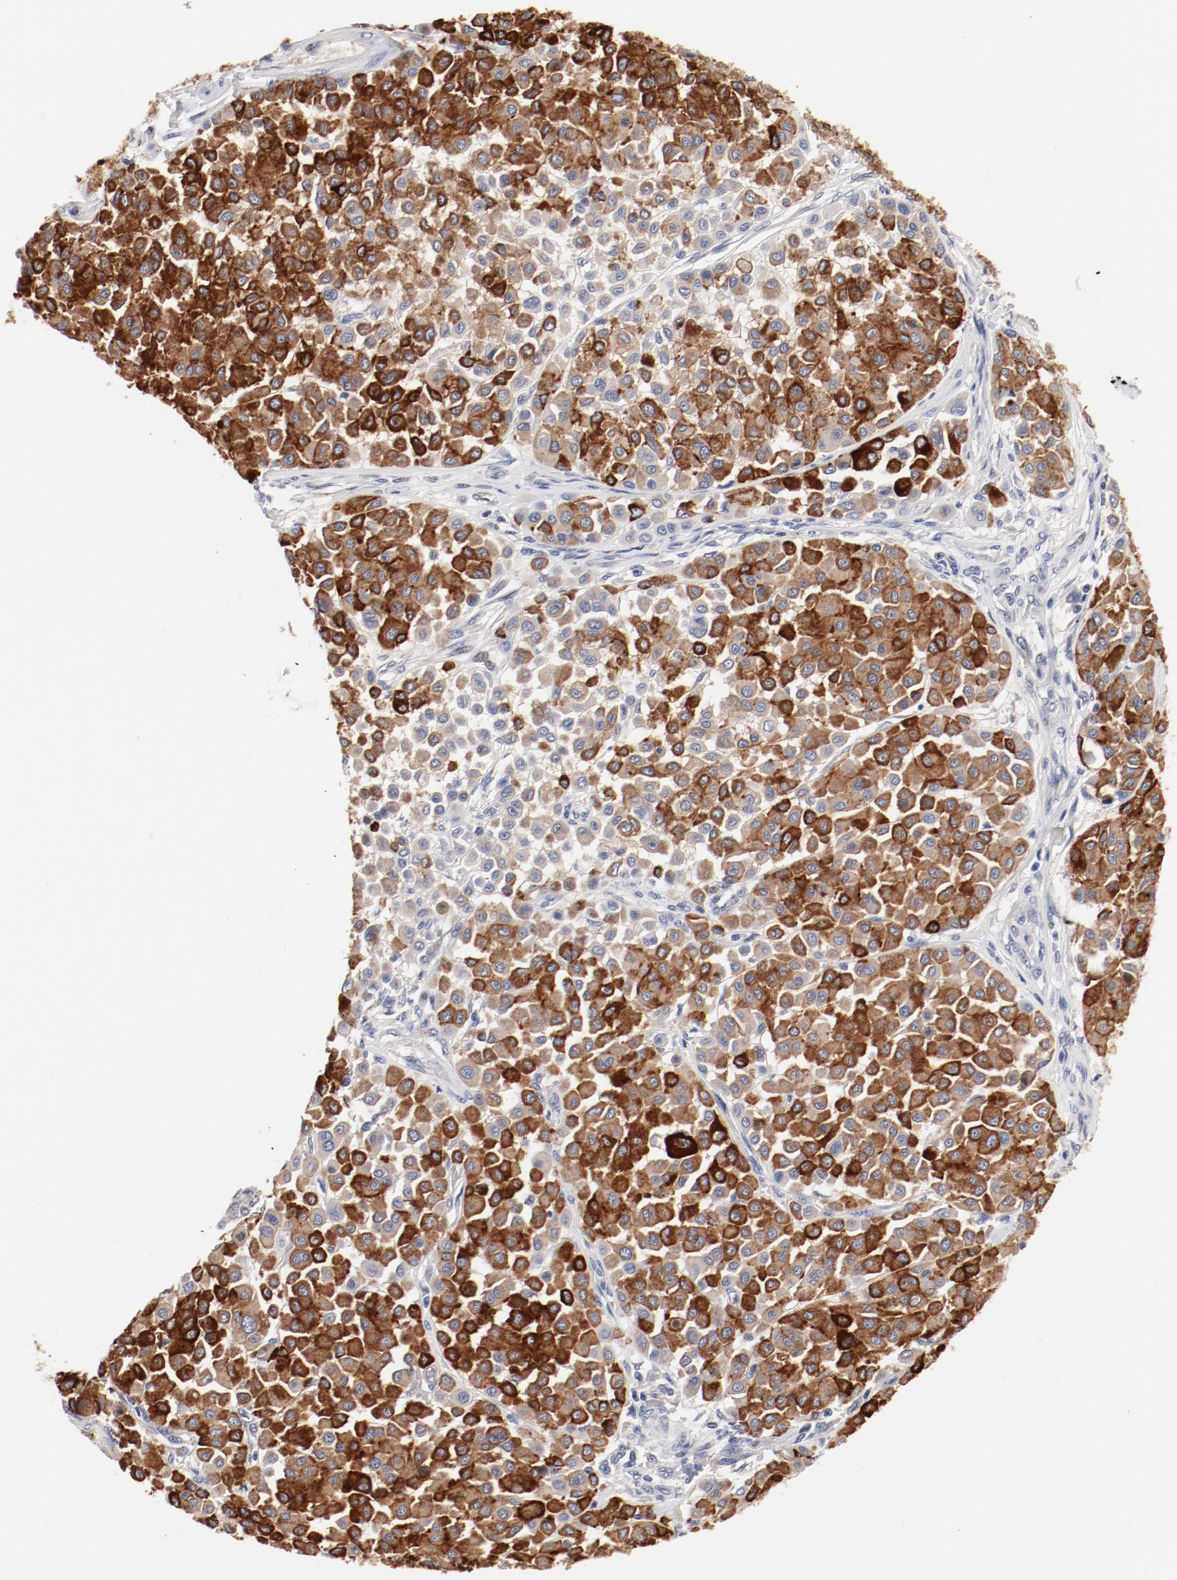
{"staining": {"intensity": "strong", "quantity": ">75%", "location": "cytoplasmic/membranous"}, "tissue": "melanoma", "cell_type": "Tumor cells", "image_type": "cancer", "snomed": [{"axis": "morphology", "description": "Malignant melanoma, Metastatic site"}, {"axis": "topography", "description": "Soft tissue"}], "caption": "IHC of melanoma demonstrates high levels of strong cytoplasmic/membranous staining in approximately >75% of tumor cells.", "gene": "GPR143", "patient": {"sex": "male", "age": 41}}